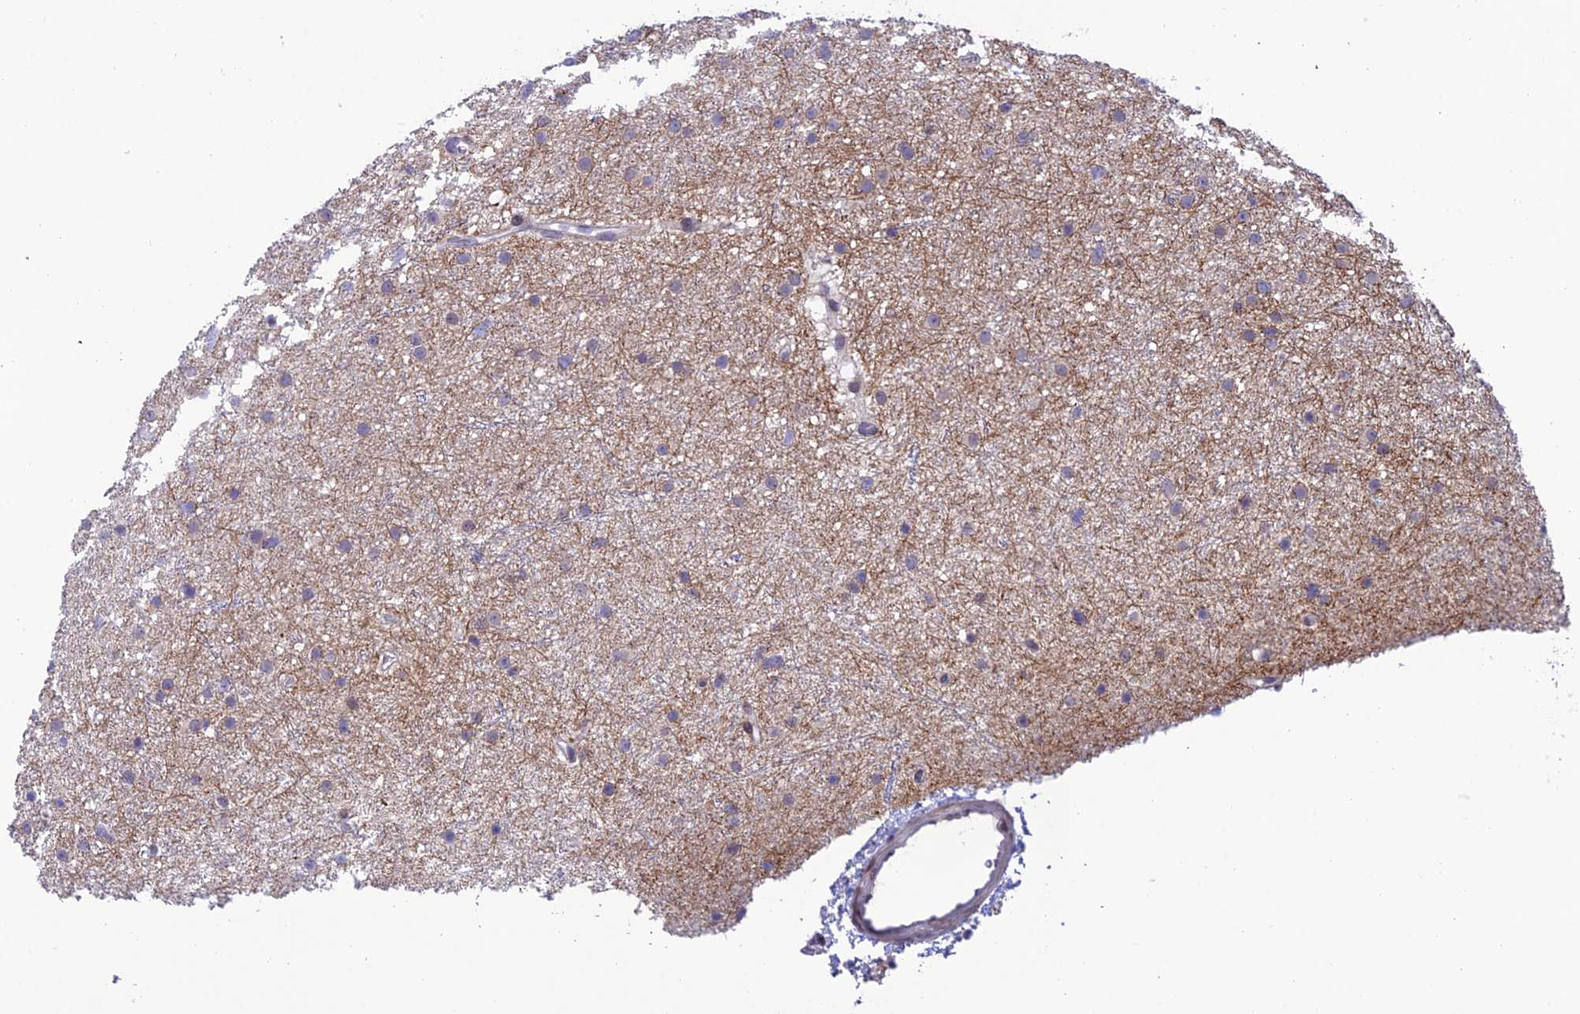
{"staining": {"intensity": "negative", "quantity": "none", "location": "none"}, "tissue": "glioma", "cell_type": "Tumor cells", "image_type": "cancer", "snomed": [{"axis": "morphology", "description": "Glioma, malignant, Low grade"}, {"axis": "topography", "description": "Cerebral cortex"}], "caption": "There is no significant positivity in tumor cells of low-grade glioma (malignant).", "gene": "FAM76A", "patient": {"sex": "female", "age": 39}}